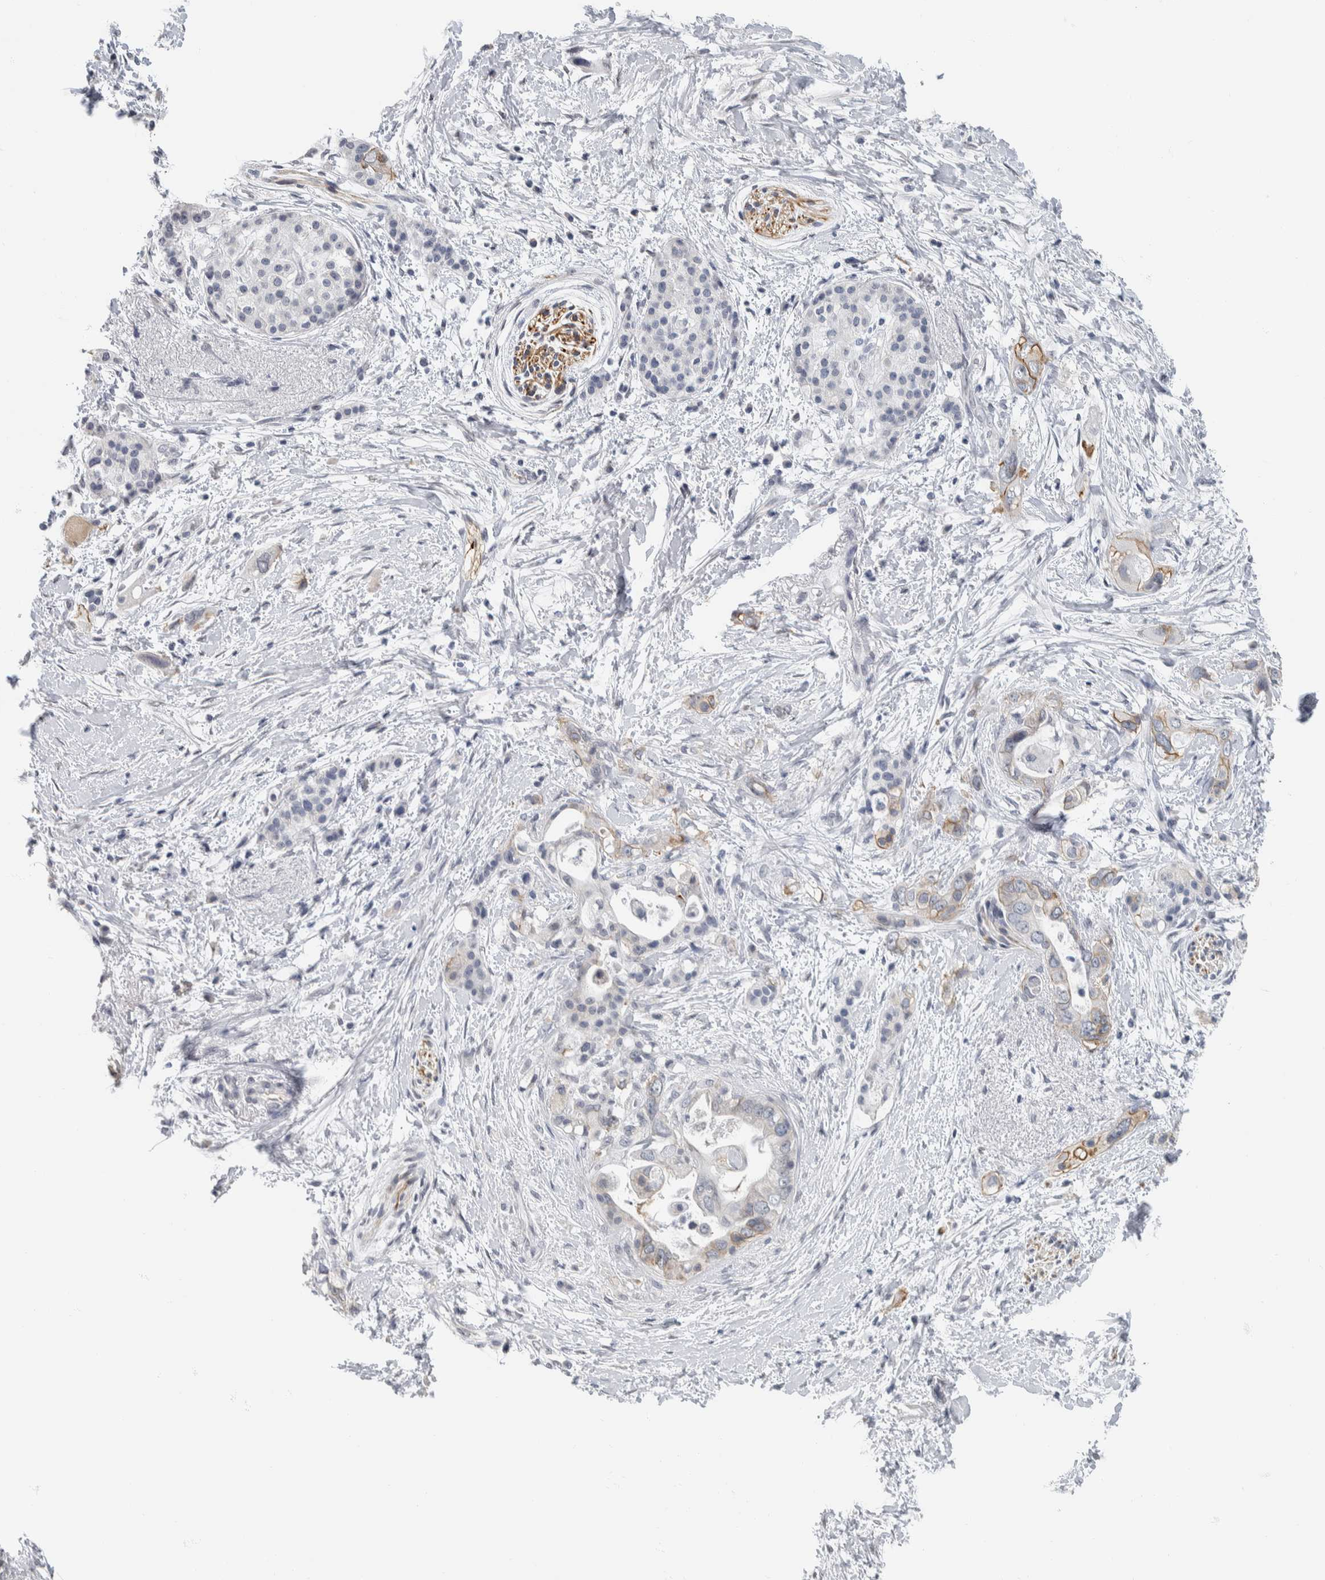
{"staining": {"intensity": "weak", "quantity": "<25%", "location": "cytoplasmic/membranous"}, "tissue": "pancreatic cancer", "cell_type": "Tumor cells", "image_type": "cancer", "snomed": [{"axis": "morphology", "description": "Adenocarcinoma, NOS"}, {"axis": "topography", "description": "Pancreas"}], "caption": "Human adenocarcinoma (pancreatic) stained for a protein using immunohistochemistry shows no staining in tumor cells.", "gene": "NEFM", "patient": {"sex": "female", "age": 56}}